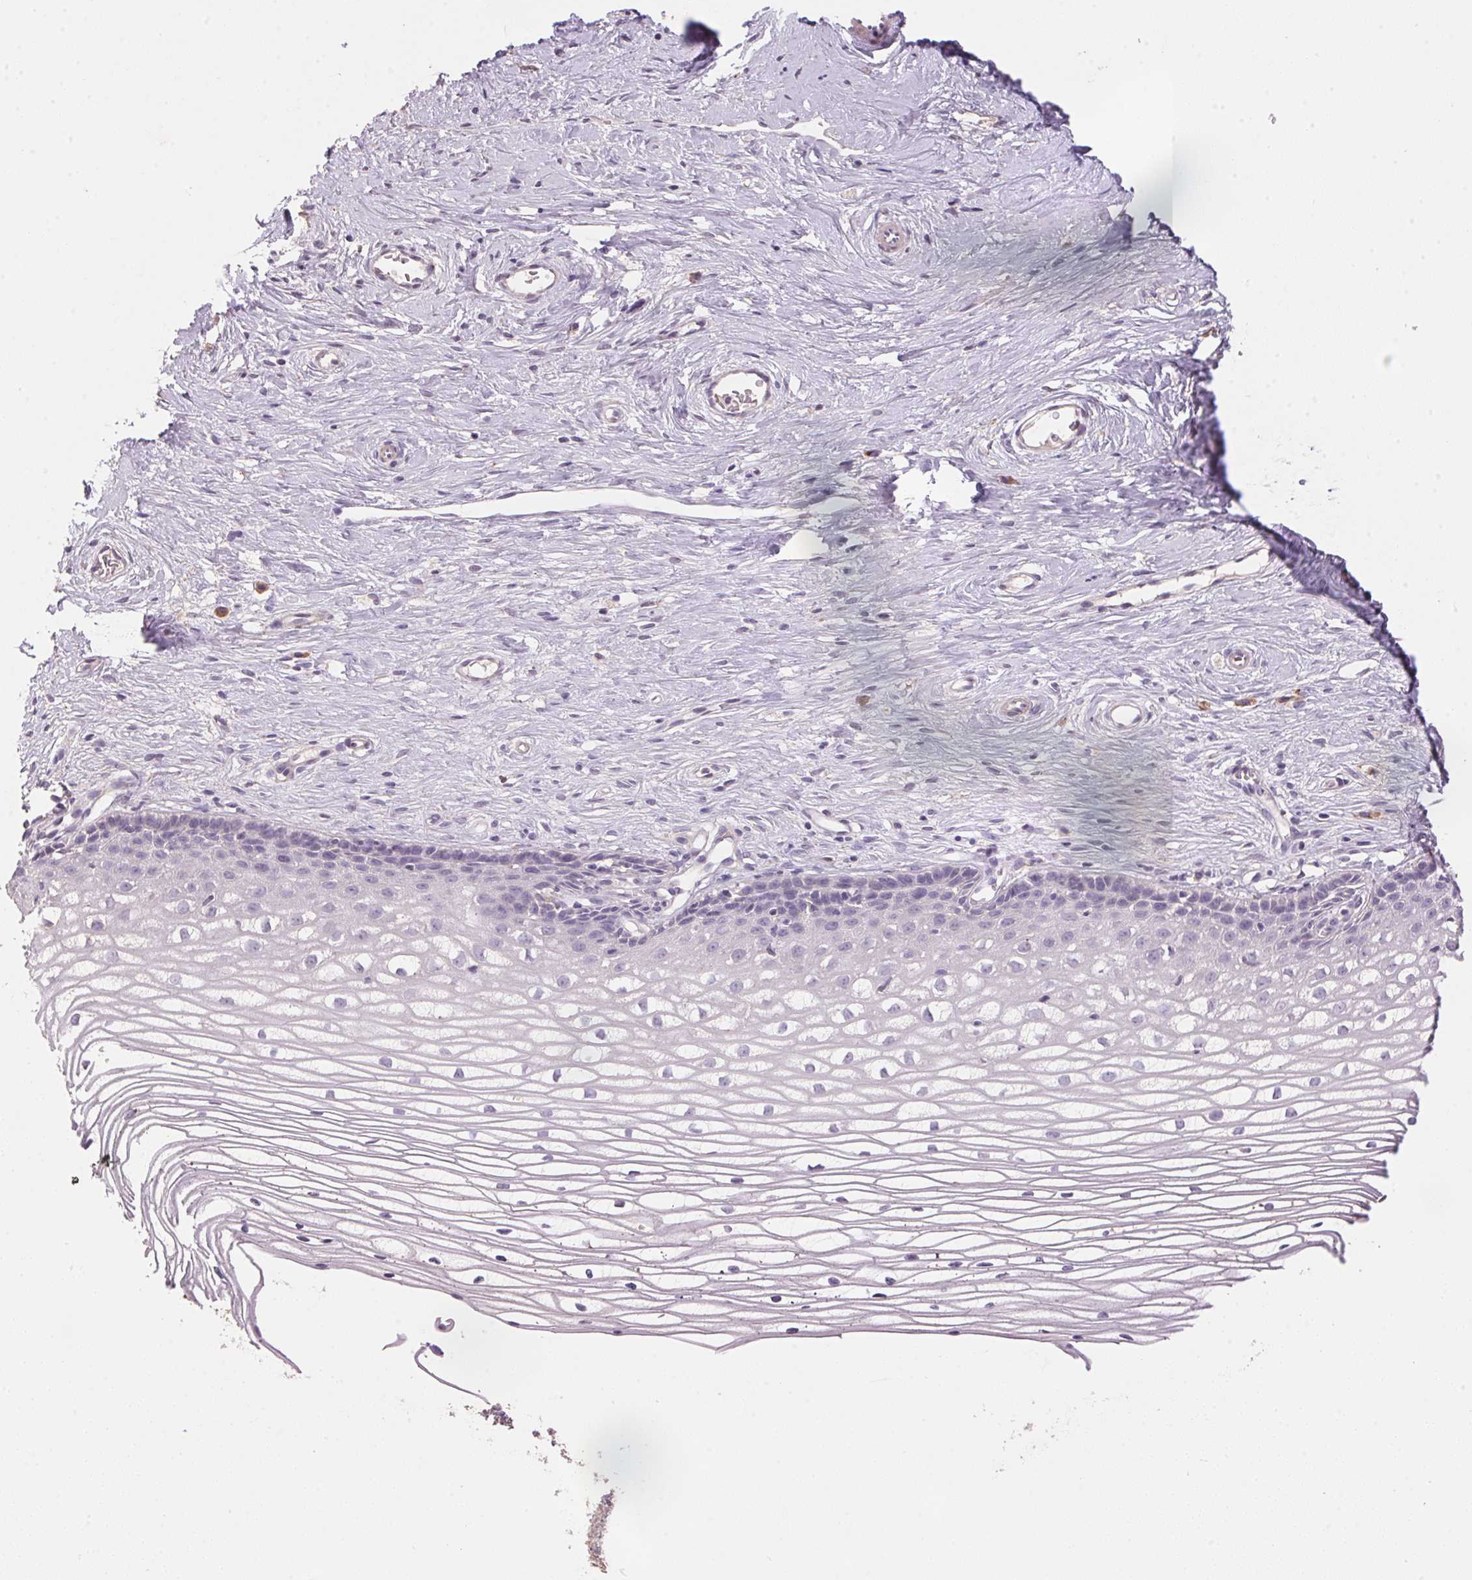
{"staining": {"intensity": "negative", "quantity": "none", "location": "none"}, "tissue": "cervix", "cell_type": "Glandular cells", "image_type": "normal", "snomed": [{"axis": "morphology", "description": "Normal tissue, NOS"}, {"axis": "topography", "description": "Cervix"}], "caption": "Glandular cells show no significant protein staining in benign cervix. Nuclei are stained in blue.", "gene": "LYZL6", "patient": {"sex": "female", "age": 40}}